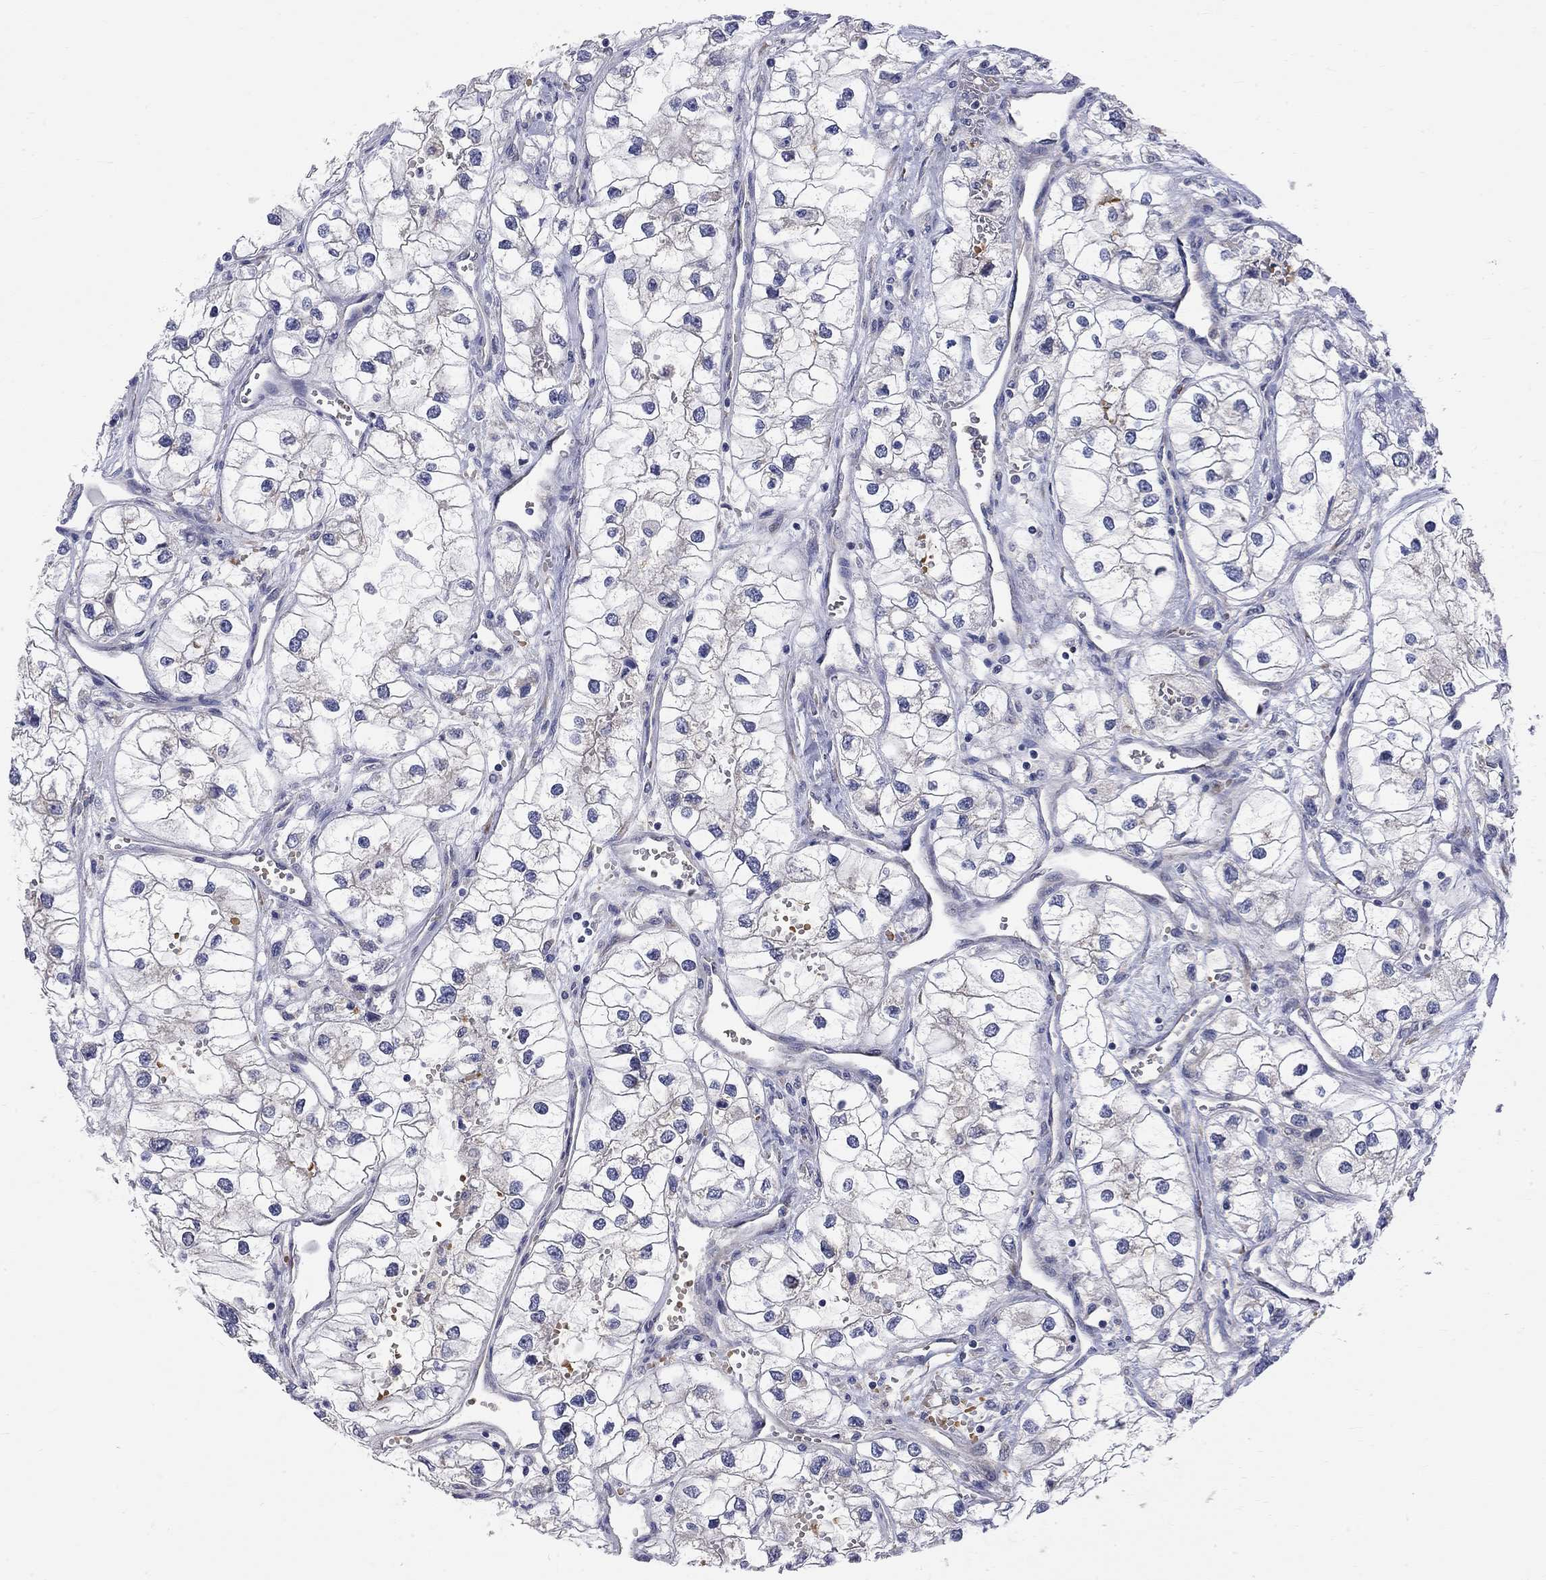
{"staining": {"intensity": "negative", "quantity": "none", "location": "none"}, "tissue": "renal cancer", "cell_type": "Tumor cells", "image_type": "cancer", "snomed": [{"axis": "morphology", "description": "Adenocarcinoma, NOS"}, {"axis": "topography", "description": "Kidney"}], "caption": "Human renal cancer stained for a protein using IHC exhibits no positivity in tumor cells.", "gene": "CASTOR1", "patient": {"sex": "male", "age": 59}}